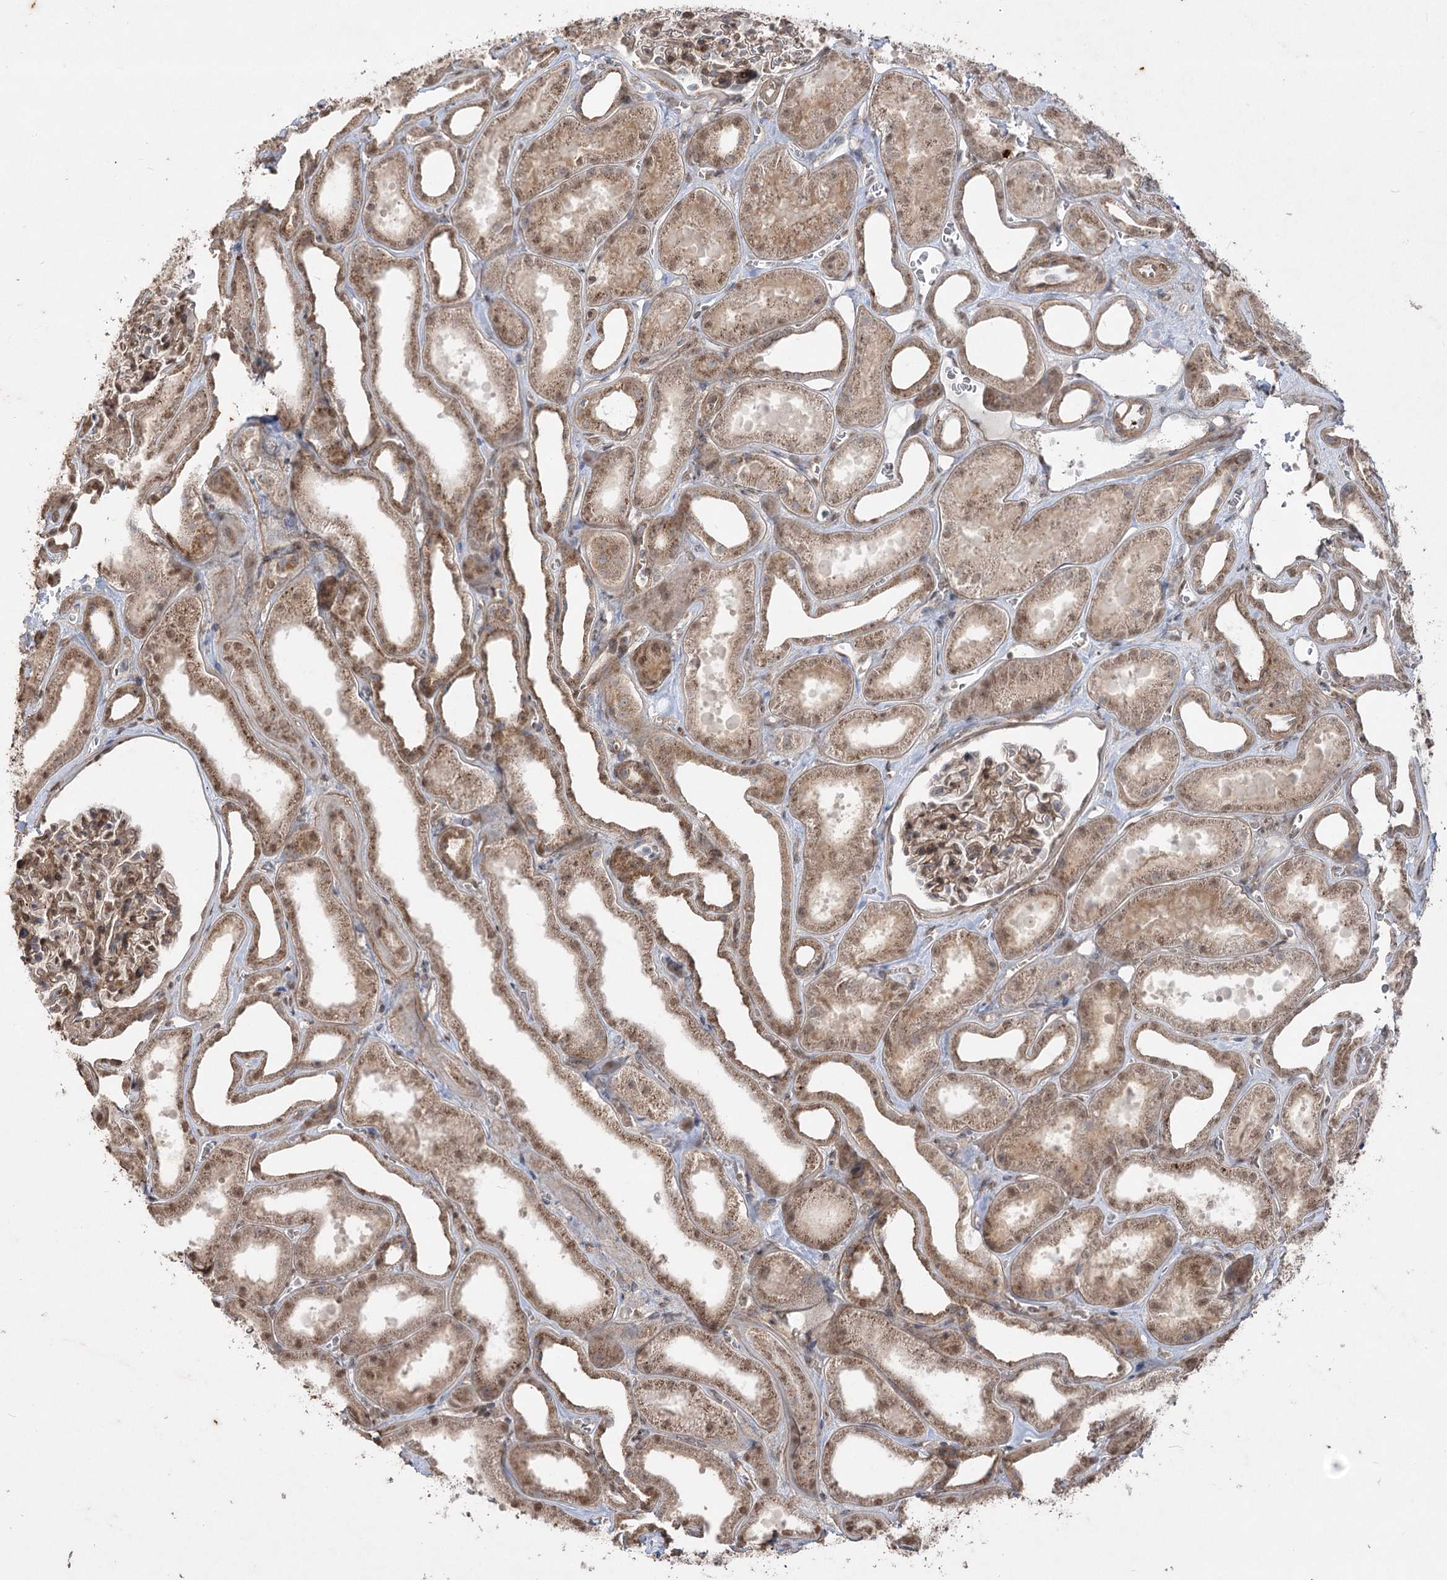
{"staining": {"intensity": "moderate", "quantity": ">75%", "location": "cytoplasmic/membranous"}, "tissue": "kidney", "cell_type": "Cells in glomeruli", "image_type": "normal", "snomed": [{"axis": "morphology", "description": "Normal tissue, NOS"}, {"axis": "morphology", "description": "Adenocarcinoma, NOS"}, {"axis": "topography", "description": "Kidney"}], "caption": "The photomicrograph reveals immunohistochemical staining of normal kidney. There is moderate cytoplasmic/membranous staining is appreciated in about >75% of cells in glomeruli. (Brightfield microscopy of DAB IHC at high magnification).", "gene": "ZSCAN23", "patient": {"sex": "female", "age": 68}}